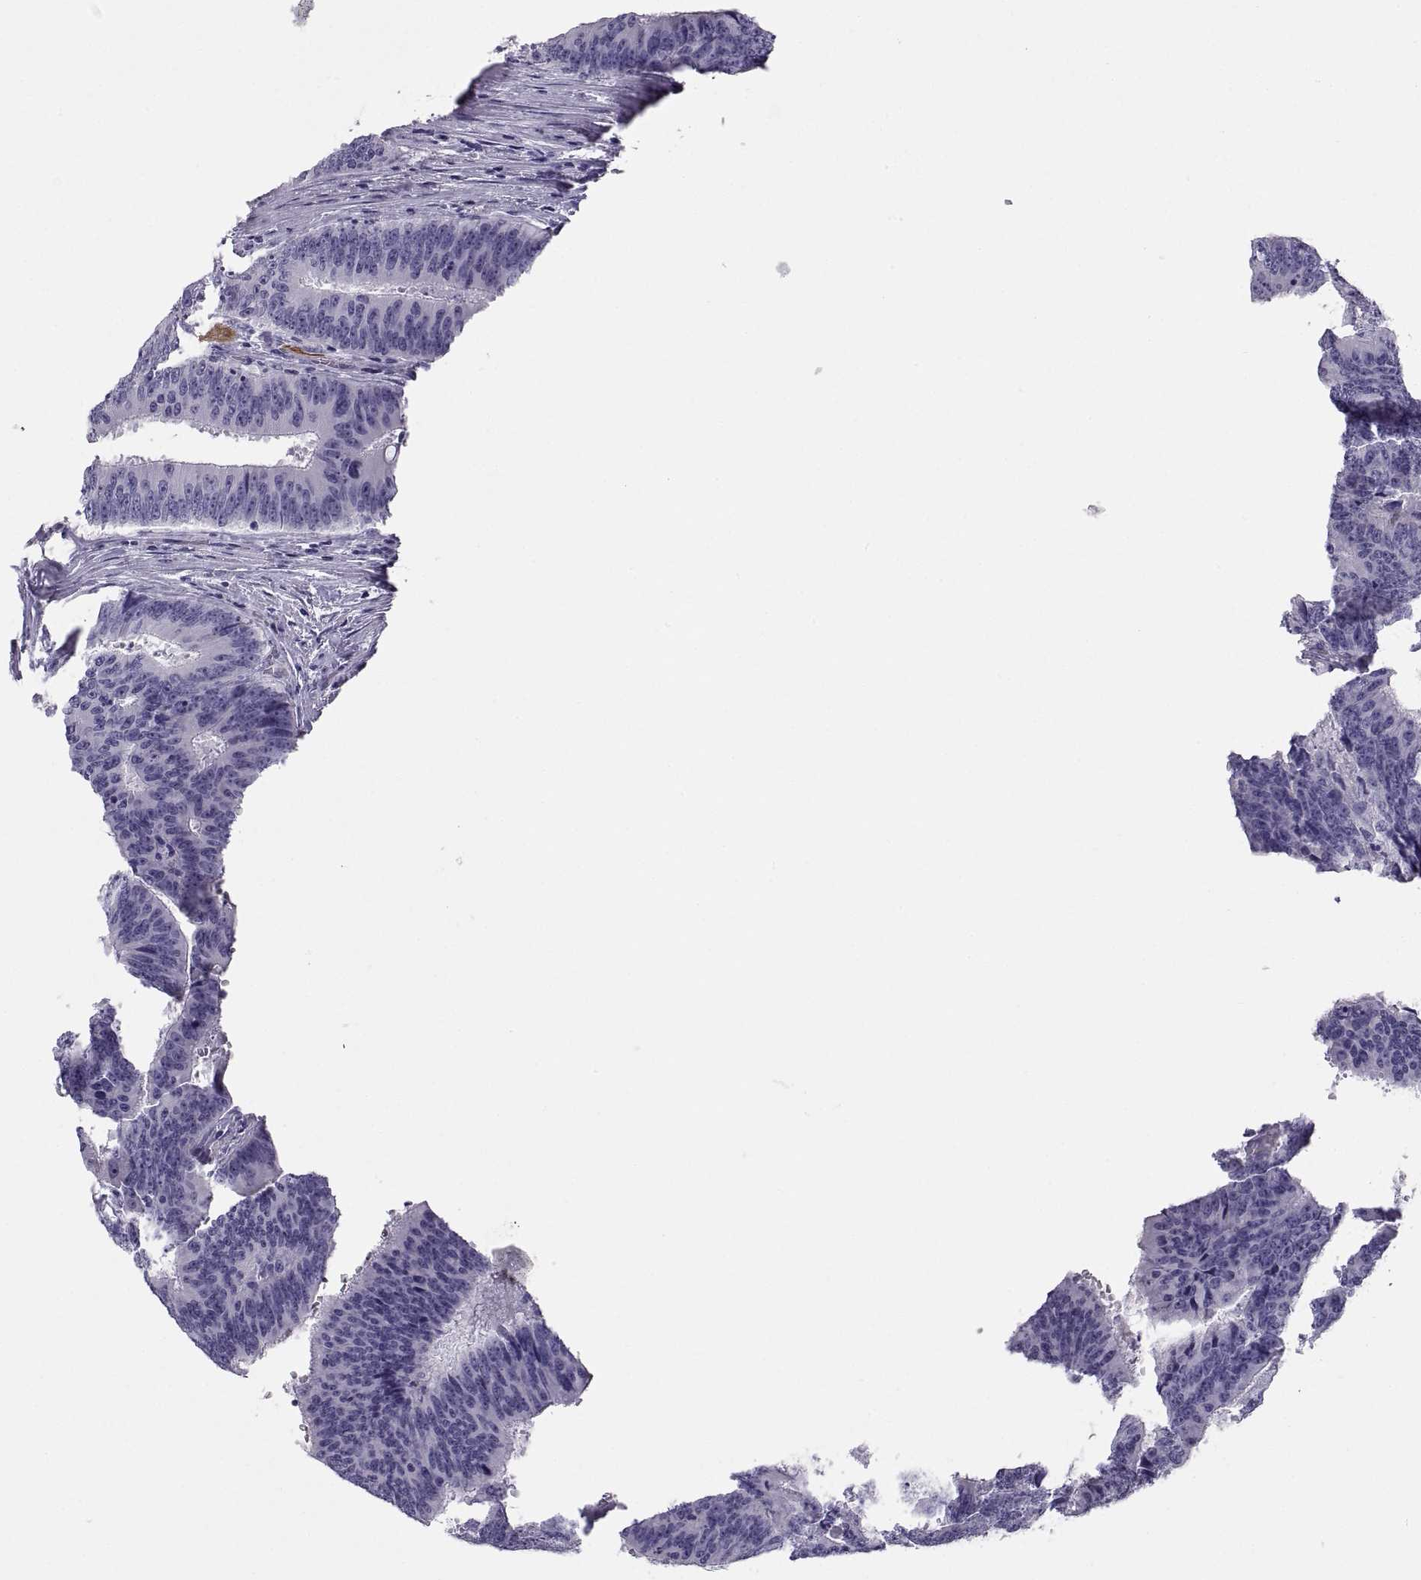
{"staining": {"intensity": "negative", "quantity": "none", "location": "none"}, "tissue": "colorectal cancer", "cell_type": "Tumor cells", "image_type": "cancer", "snomed": [{"axis": "morphology", "description": "Adenocarcinoma, NOS"}, {"axis": "topography", "description": "Colon"}], "caption": "A histopathology image of colorectal cancer (adenocarcinoma) stained for a protein reveals no brown staining in tumor cells.", "gene": "RGS20", "patient": {"sex": "female", "age": 82}}